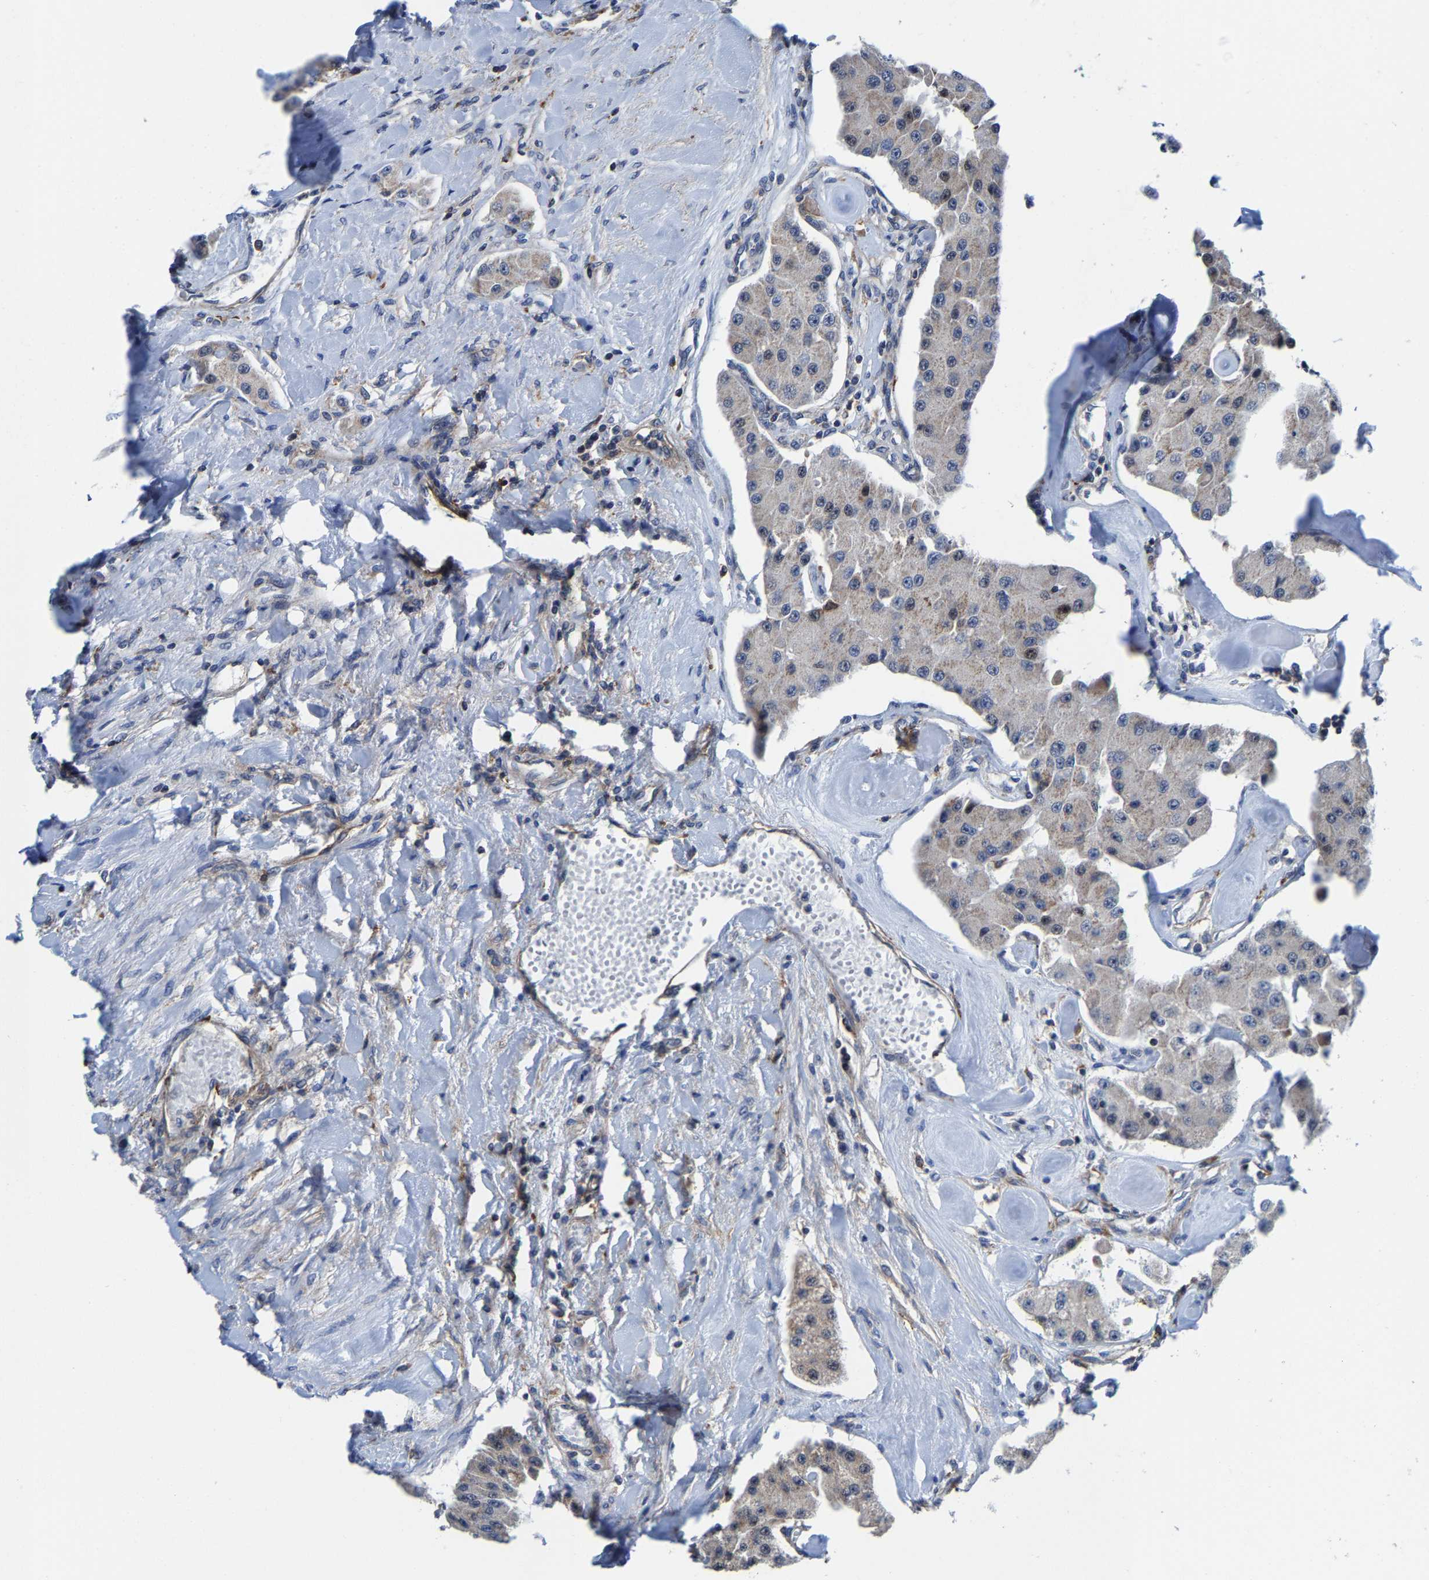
{"staining": {"intensity": "moderate", "quantity": "<25%", "location": "nuclear"}, "tissue": "carcinoid", "cell_type": "Tumor cells", "image_type": "cancer", "snomed": [{"axis": "morphology", "description": "Carcinoid, malignant, NOS"}, {"axis": "topography", "description": "Pancreas"}], "caption": "A histopathology image of carcinoid stained for a protein shows moderate nuclear brown staining in tumor cells.", "gene": "PFKFB3", "patient": {"sex": "male", "age": 41}}